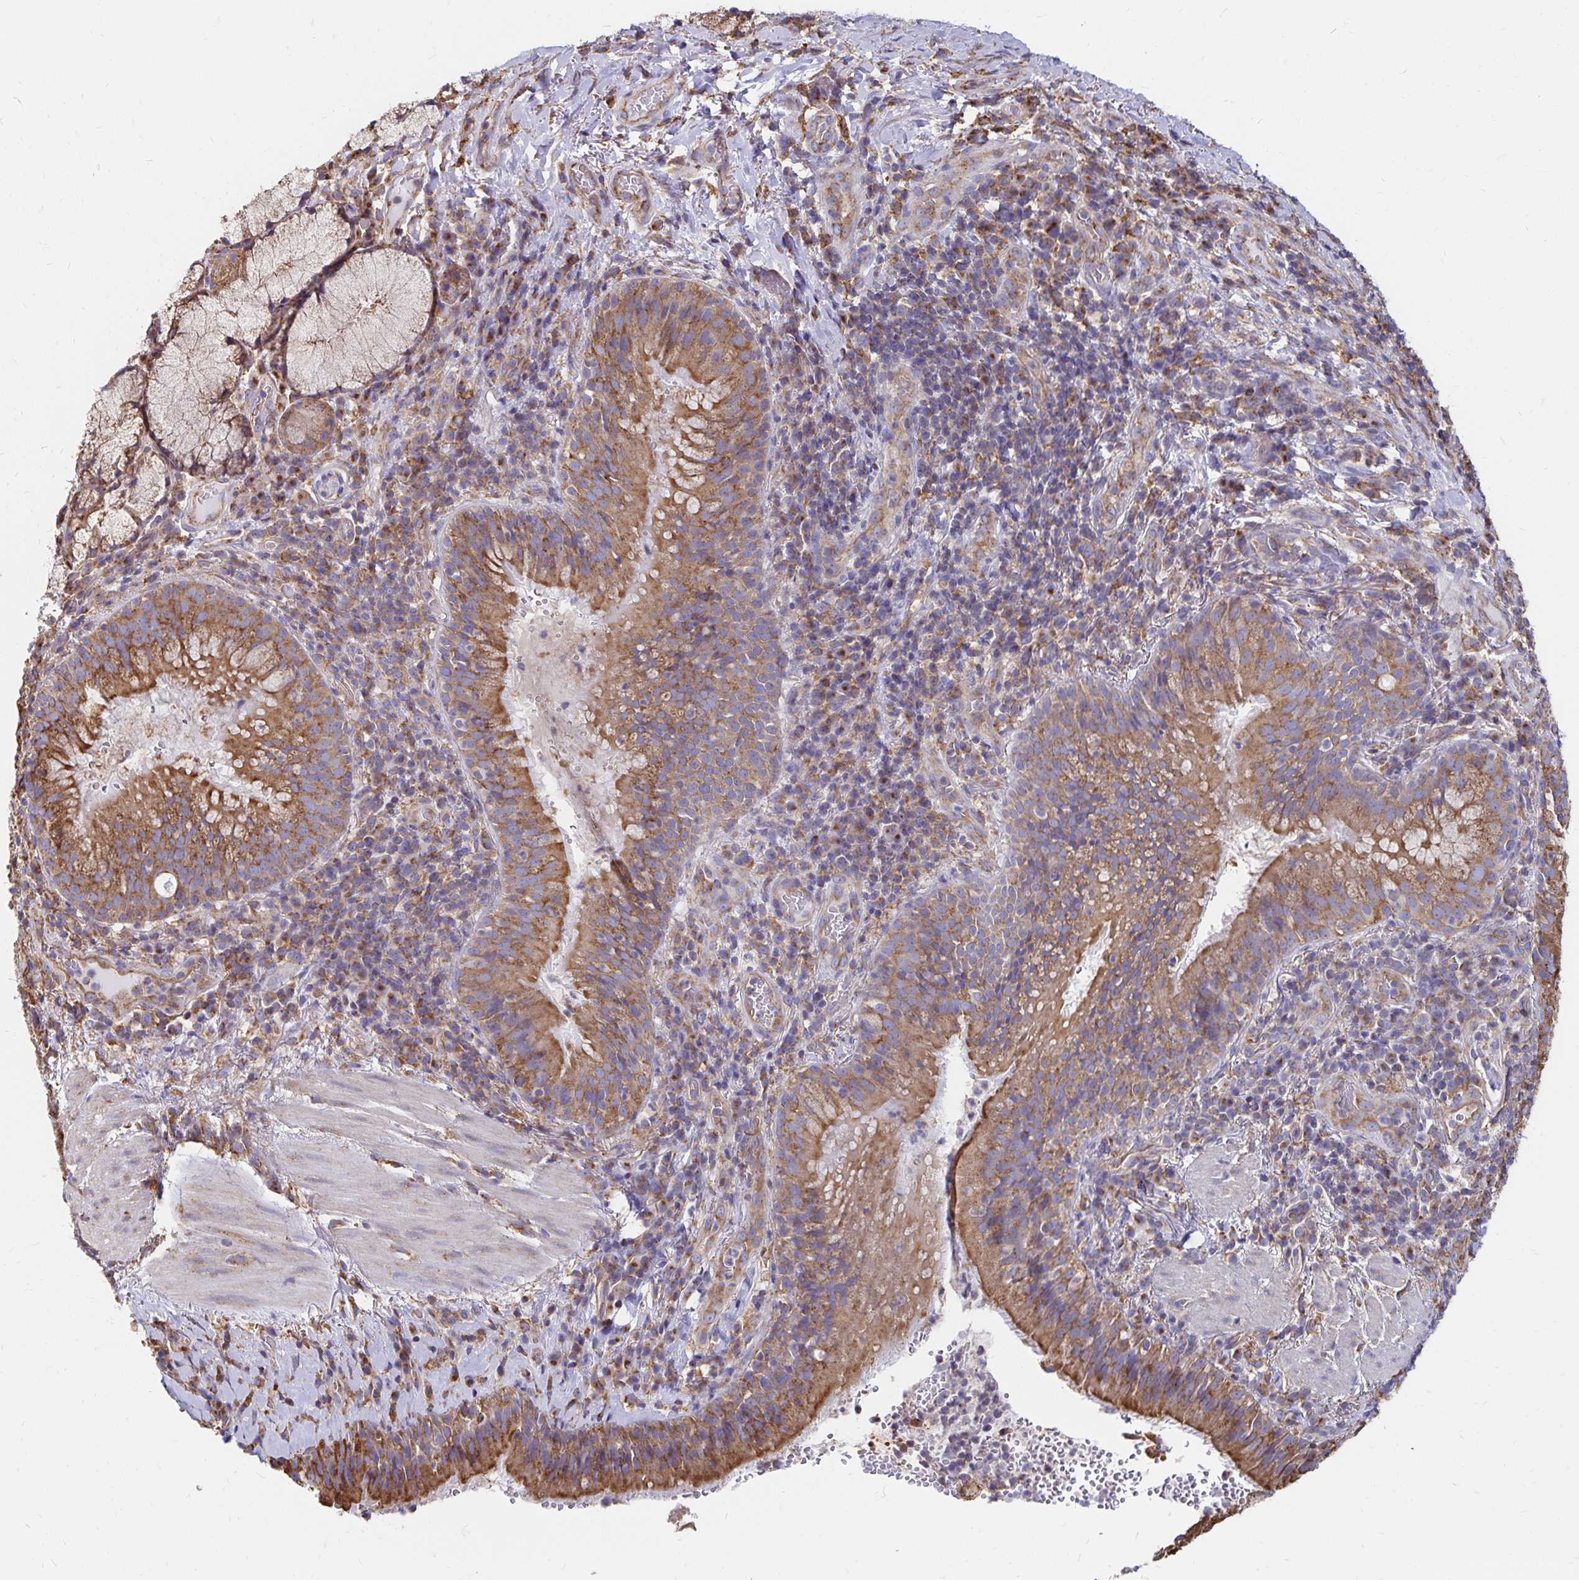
{"staining": {"intensity": "moderate", "quantity": ">75%", "location": "cytoplasmic/membranous"}, "tissue": "bronchus", "cell_type": "Respiratory epithelial cells", "image_type": "normal", "snomed": [{"axis": "morphology", "description": "Normal tissue, NOS"}, {"axis": "topography", "description": "Lymph node"}, {"axis": "topography", "description": "Bronchus"}], "caption": "The histopathology image exhibits staining of unremarkable bronchus, revealing moderate cytoplasmic/membranous protein positivity (brown color) within respiratory epithelial cells. Nuclei are stained in blue.", "gene": "CLTC", "patient": {"sex": "male", "age": 56}}